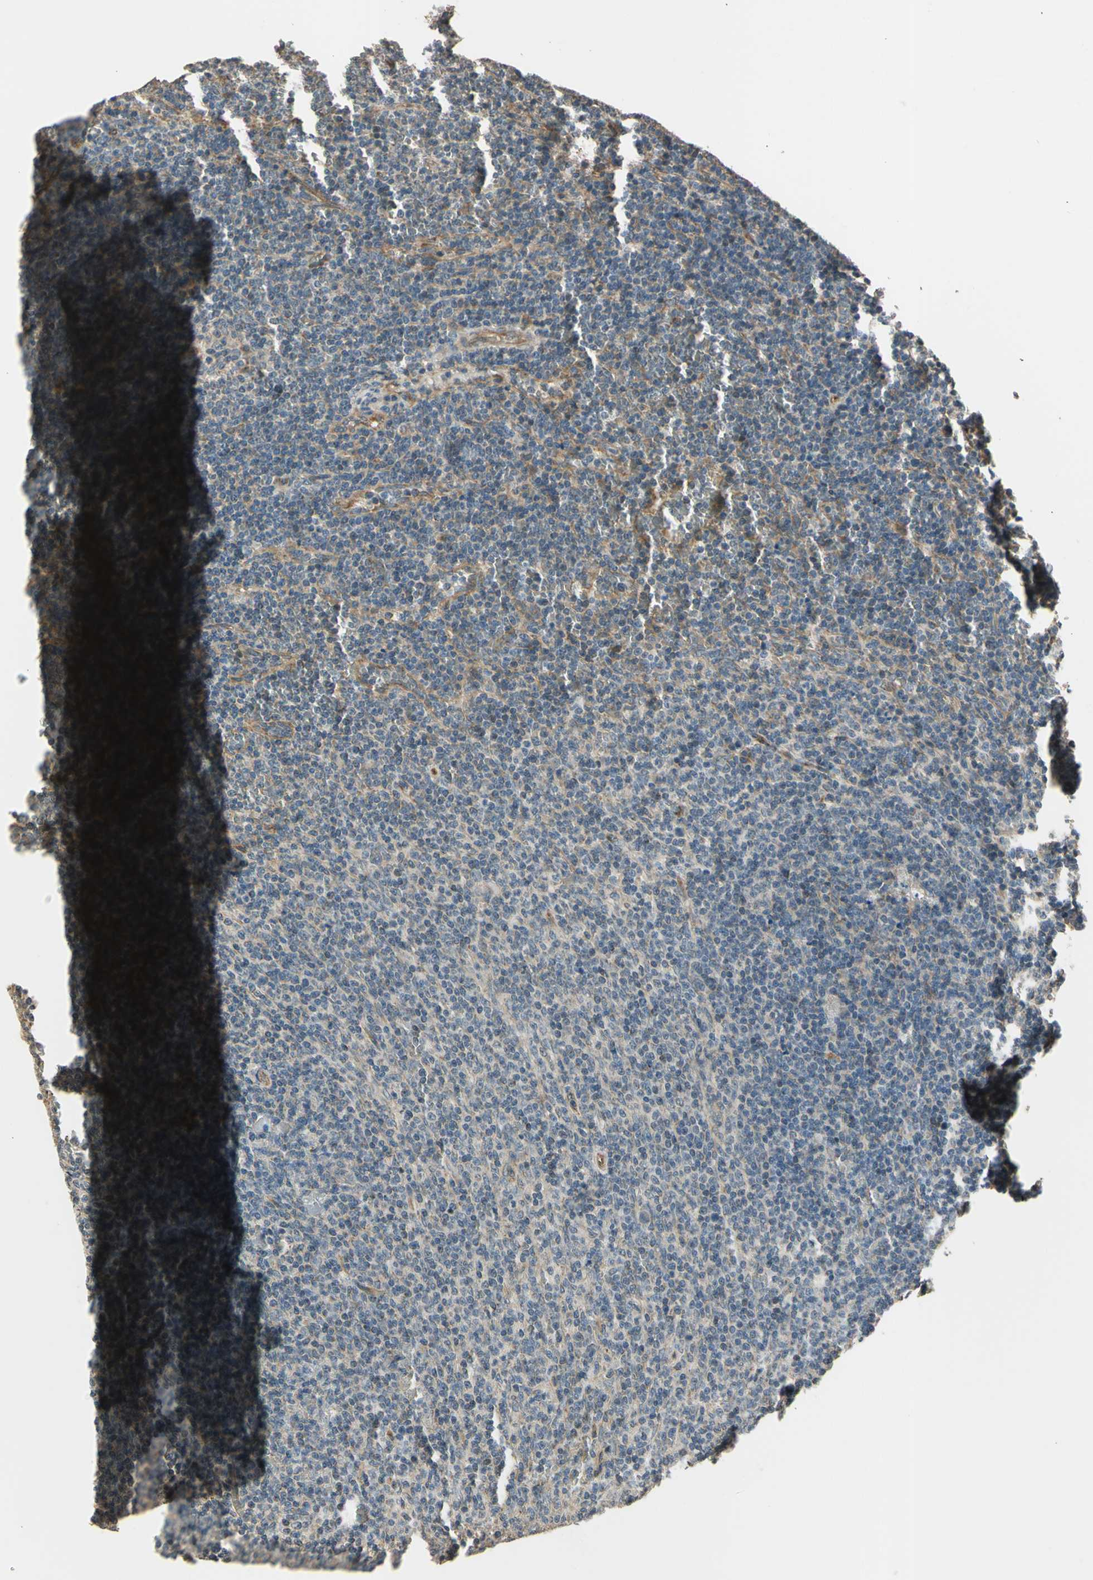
{"staining": {"intensity": "negative", "quantity": "none", "location": "none"}, "tissue": "lymphoma", "cell_type": "Tumor cells", "image_type": "cancer", "snomed": [{"axis": "morphology", "description": "Malignant lymphoma, non-Hodgkin's type, Low grade"}, {"axis": "topography", "description": "Spleen"}], "caption": "Micrograph shows no protein expression in tumor cells of low-grade malignant lymphoma, non-Hodgkin's type tissue. Brightfield microscopy of immunohistochemistry (IHC) stained with DAB (brown) and hematoxylin (blue), captured at high magnification.", "gene": "EFNB2", "patient": {"sex": "female", "age": 50}}